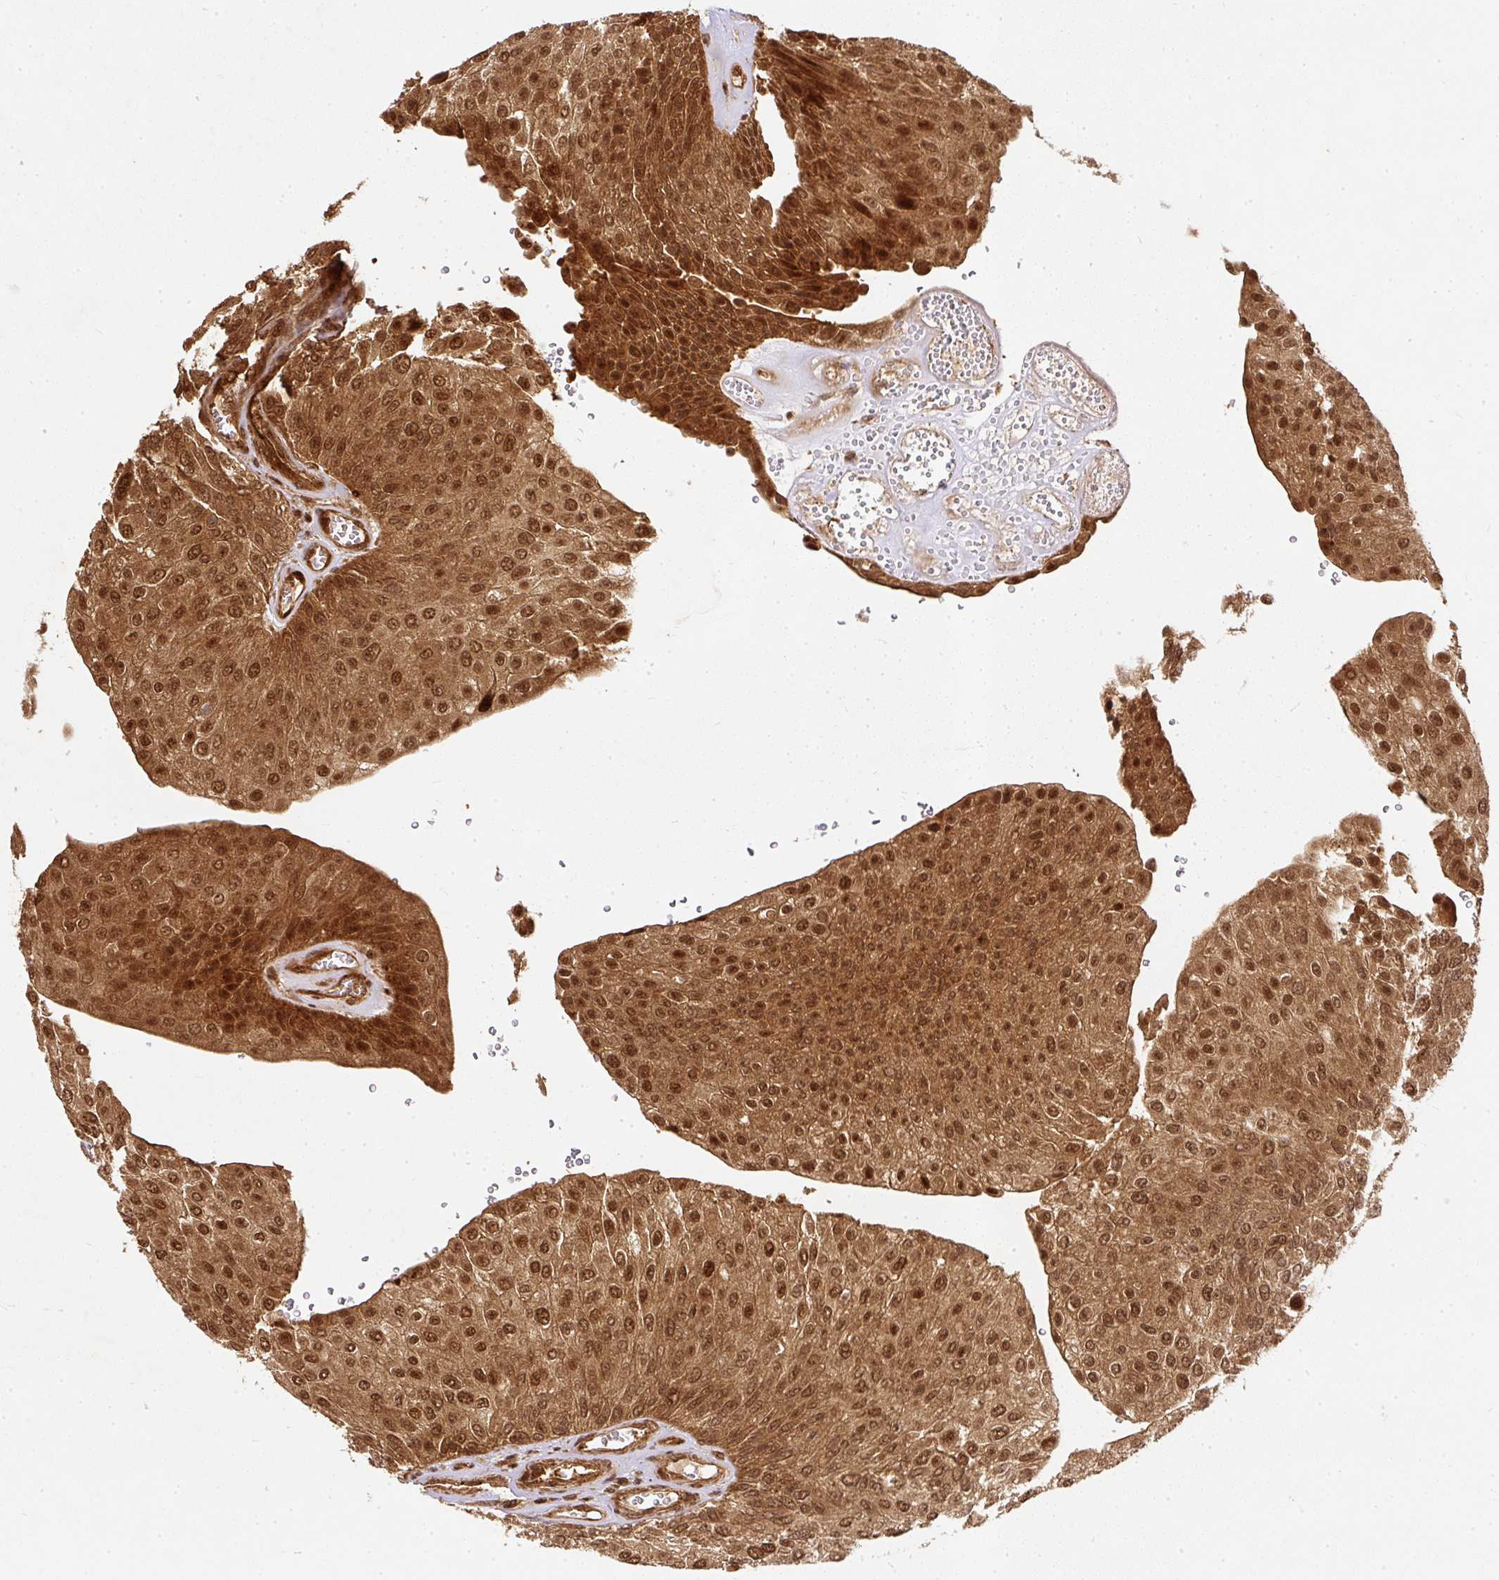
{"staining": {"intensity": "strong", "quantity": ">75%", "location": "cytoplasmic/membranous,nuclear"}, "tissue": "urothelial cancer", "cell_type": "Tumor cells", "image_type": "cancer", "snomed": [{"axis": "morphology", "description": "Urothelial carcinoma, NOS"}, {"axis": "topography", "description": "Urinary bladder"}], "caption": "Immunohistochemical staining of human urothelial cancer reveals high levels of strong cytoplasmic/membranous and nuclear staining in about >75% of tumor cells.", "gene": "PSMD1", "patient": {"sex": "male", "age": 67}}